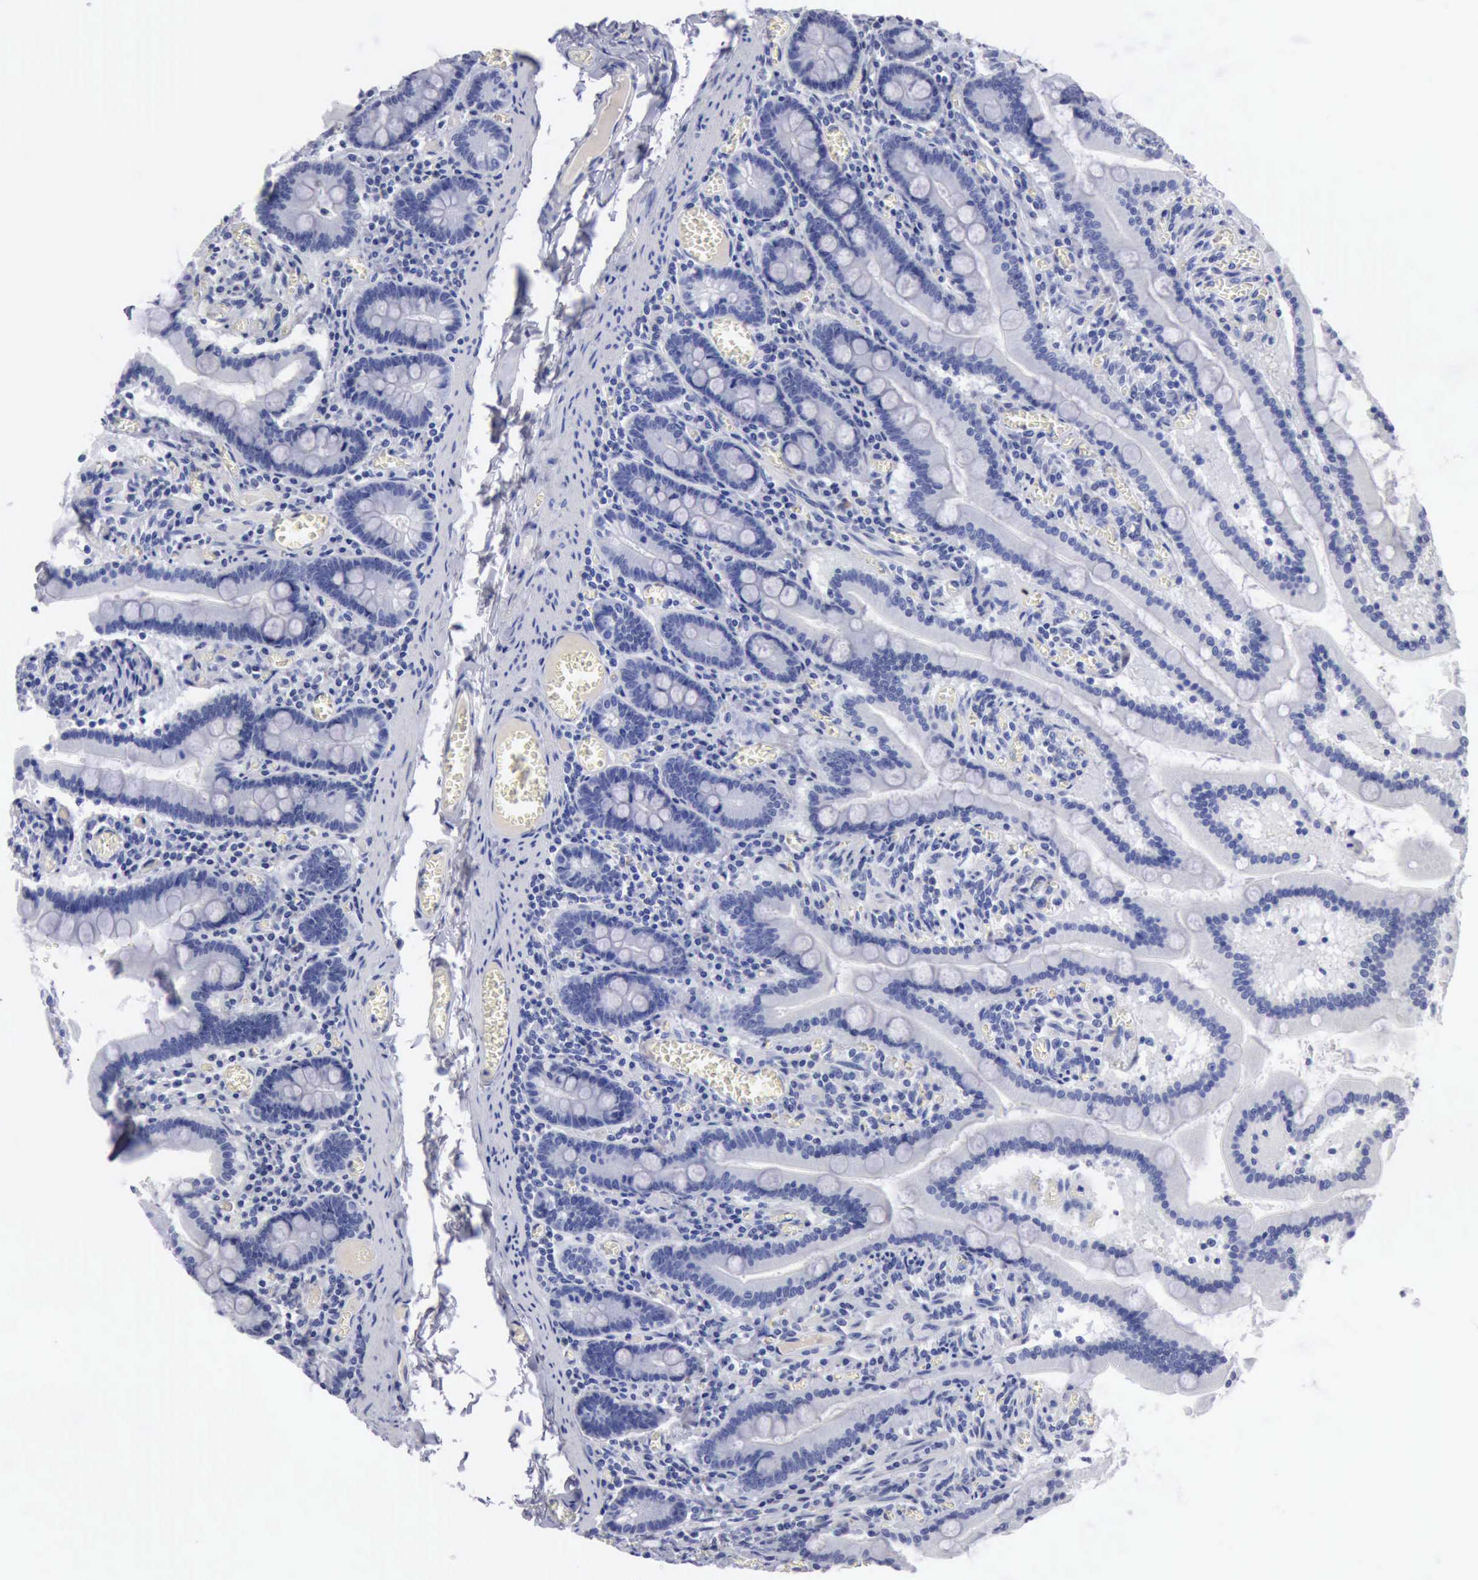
{"staining": {"intensity": "negative", "quantity": "none", "location": "none"}, "tissue": "small intestine", "cell_type": "Glandular cells", "image_type": "normal", "snomed": [{"axis": "morphology", "description": "Normal tissue, NOS"}, {"axis": "topography", "description": "Small intestine"}], "caption": "Immunohistochemical staining of normal human small intestine shows no significant positivity in glandular cells. (DAB immunohistochemistry (IHC), high magnification).", "gene": "CYP19A1", "patient": {"sex": "male", "age": 59}}